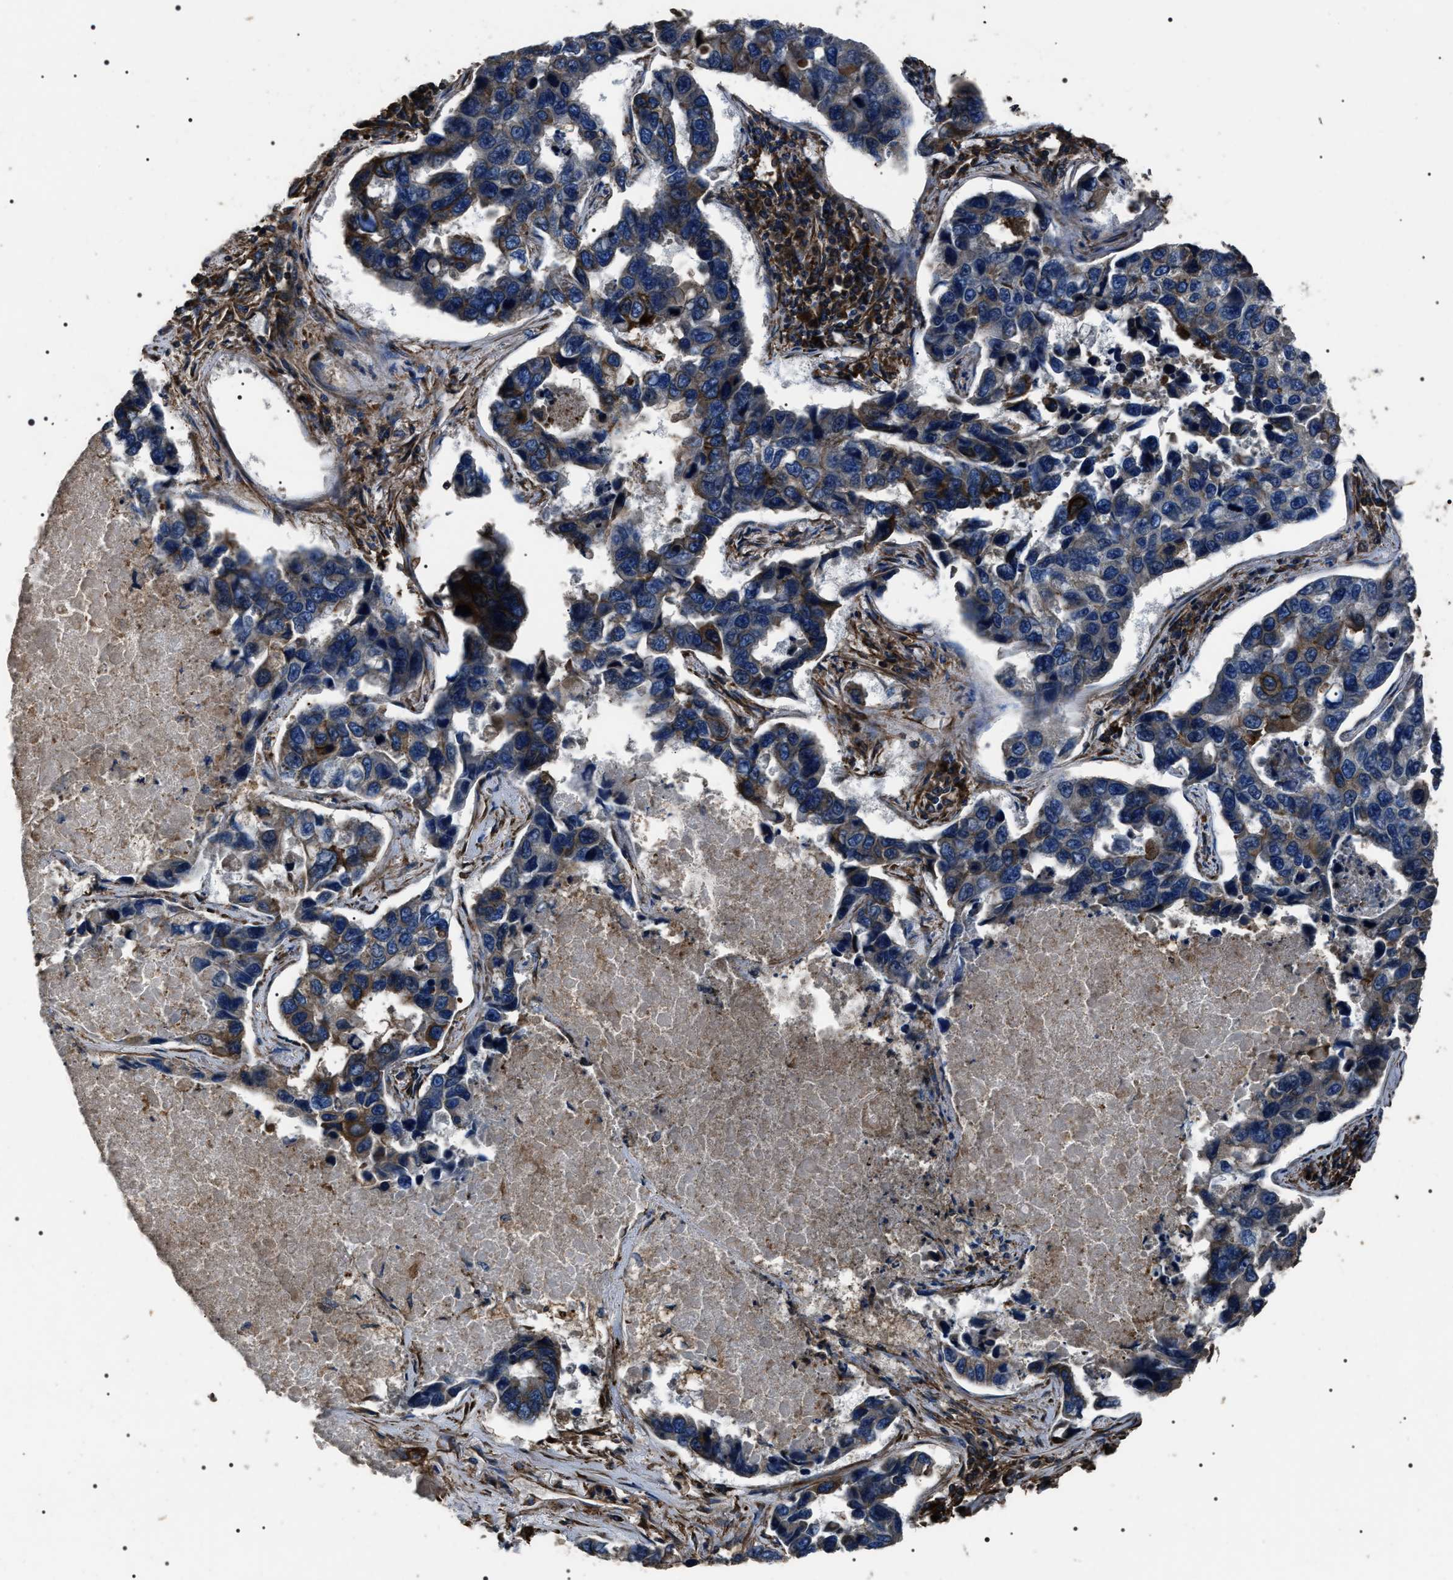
{"staining": {"intensity": "moderate", "quantity": "<25%", "location": "cytoplasmic/membranous"}, "tissue": "lung cancer", "cell_type": "Tumor cells", "image_type": "cancer", "snomed": [{"axis": "morphology", "description": "Adenocarcinoma, NOS"}, {"axis": "topography", "description": "Lung"}], "caption": "An IHC histopathology image of tumor tissue is shown. Protein staining in brown shows moderate cytoplasmic/membranous positivity in lung adenocarcinoma within tumor cells.", "gene": "HSCB", "patient": {"sex": "male", "age": 64}}